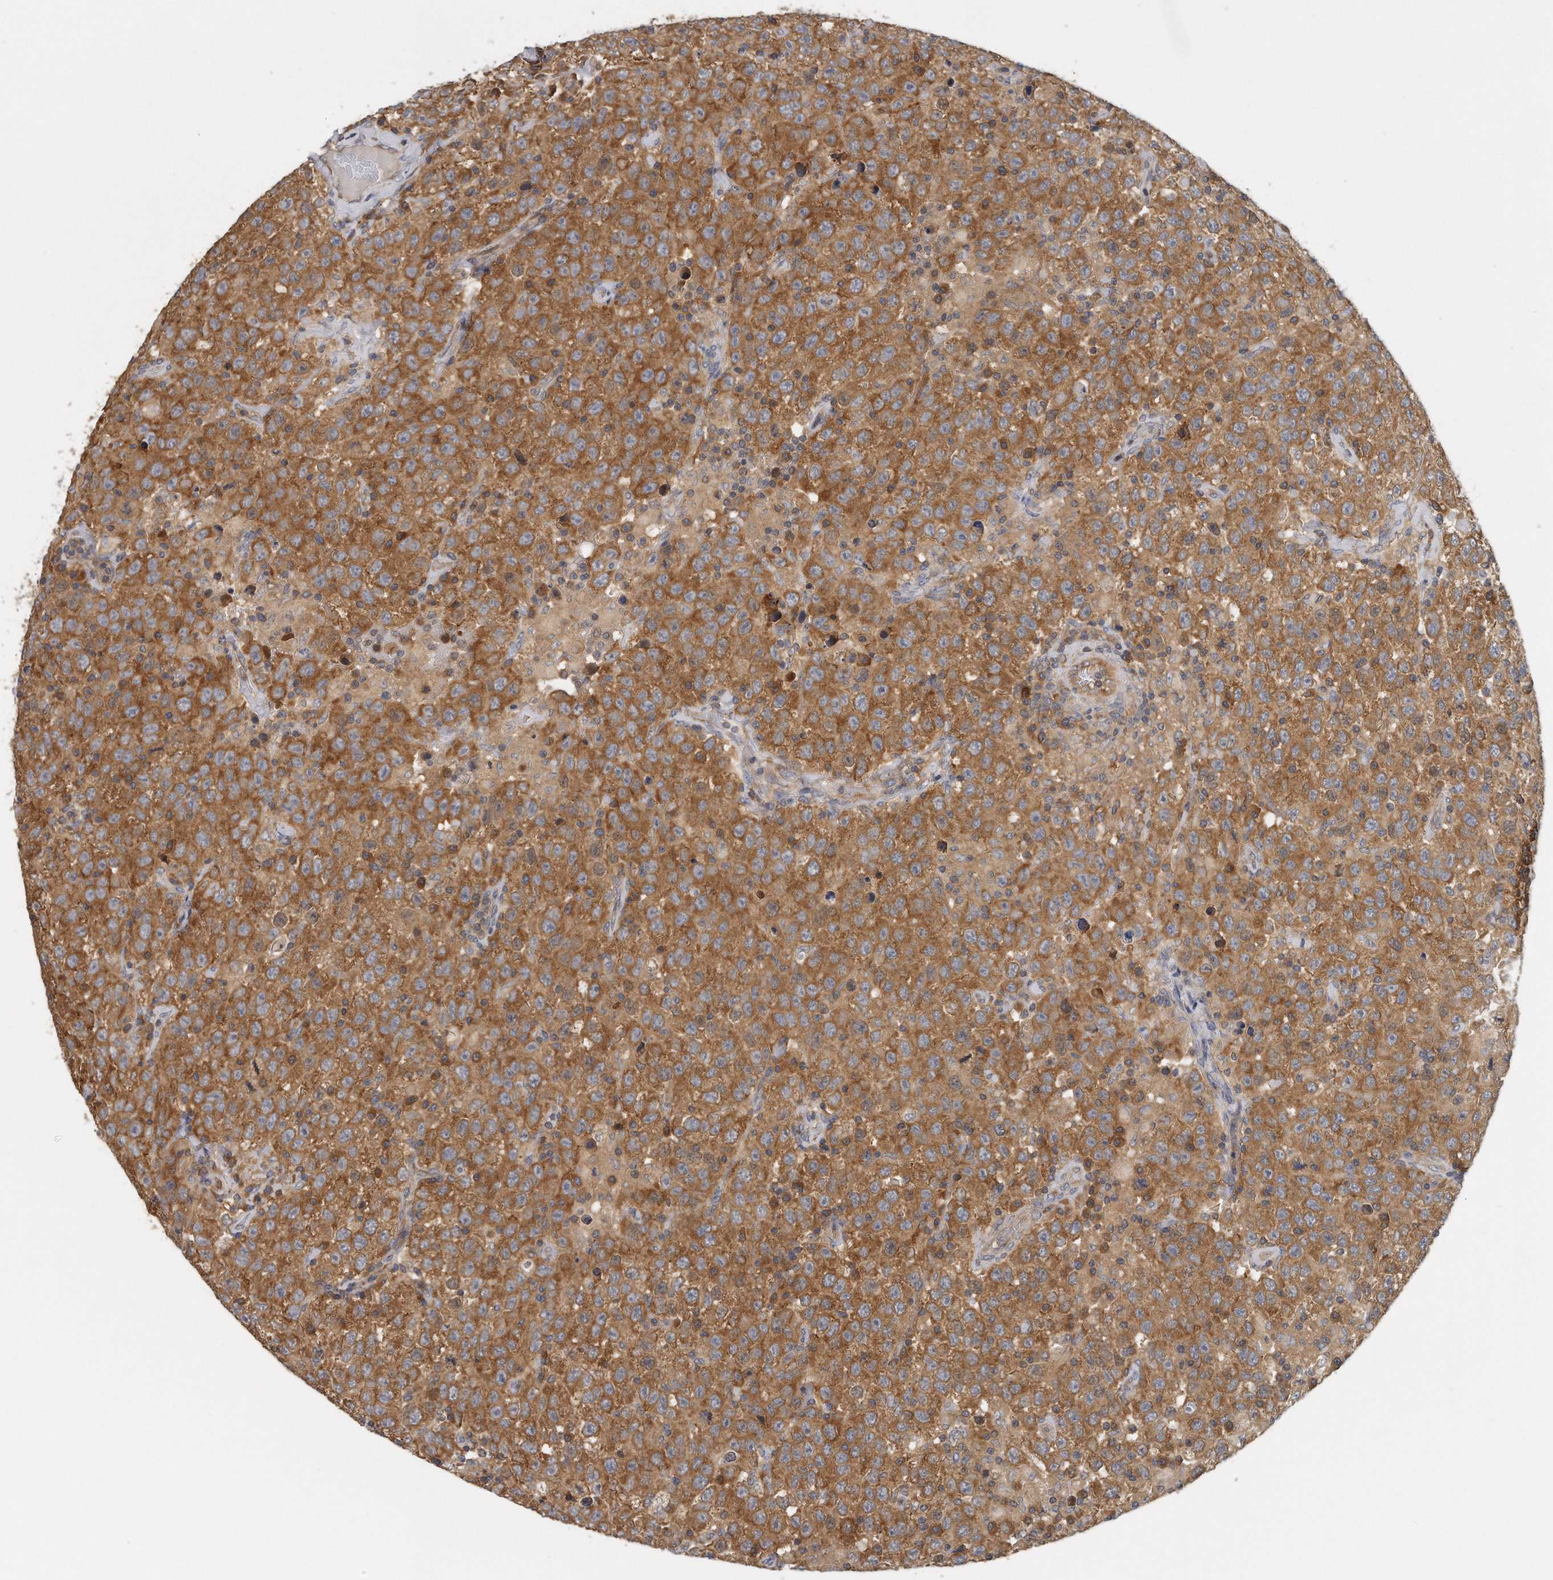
{"staining": {"intensity": "moderate", "quantity": ">75%", "location": "cytoplasmic/membranous"}, "tissue": "testis cancer", "cell_type": "Tumor cells", "image_type": "cancer", "snomed": [{"axis": "morphology", "description": "Seminoma, NOS"}, {"axis": "topography", "description": "Testis"}], "caption": "Immunohistochemistry (IHC) staining of testis cancer (seminoma), which displays medium levels of moderate cytoplasmic/membranous expression in about >75% of tumor cells indicating moderate cytoplasmic/membranous protein positivity. The staining was performed using DAB (brown) for protein detection and nuclei were counterstained in hematoxylin (blue).", "gene": "EIF3I", "patient": {"sex": "male", "age": 41}}